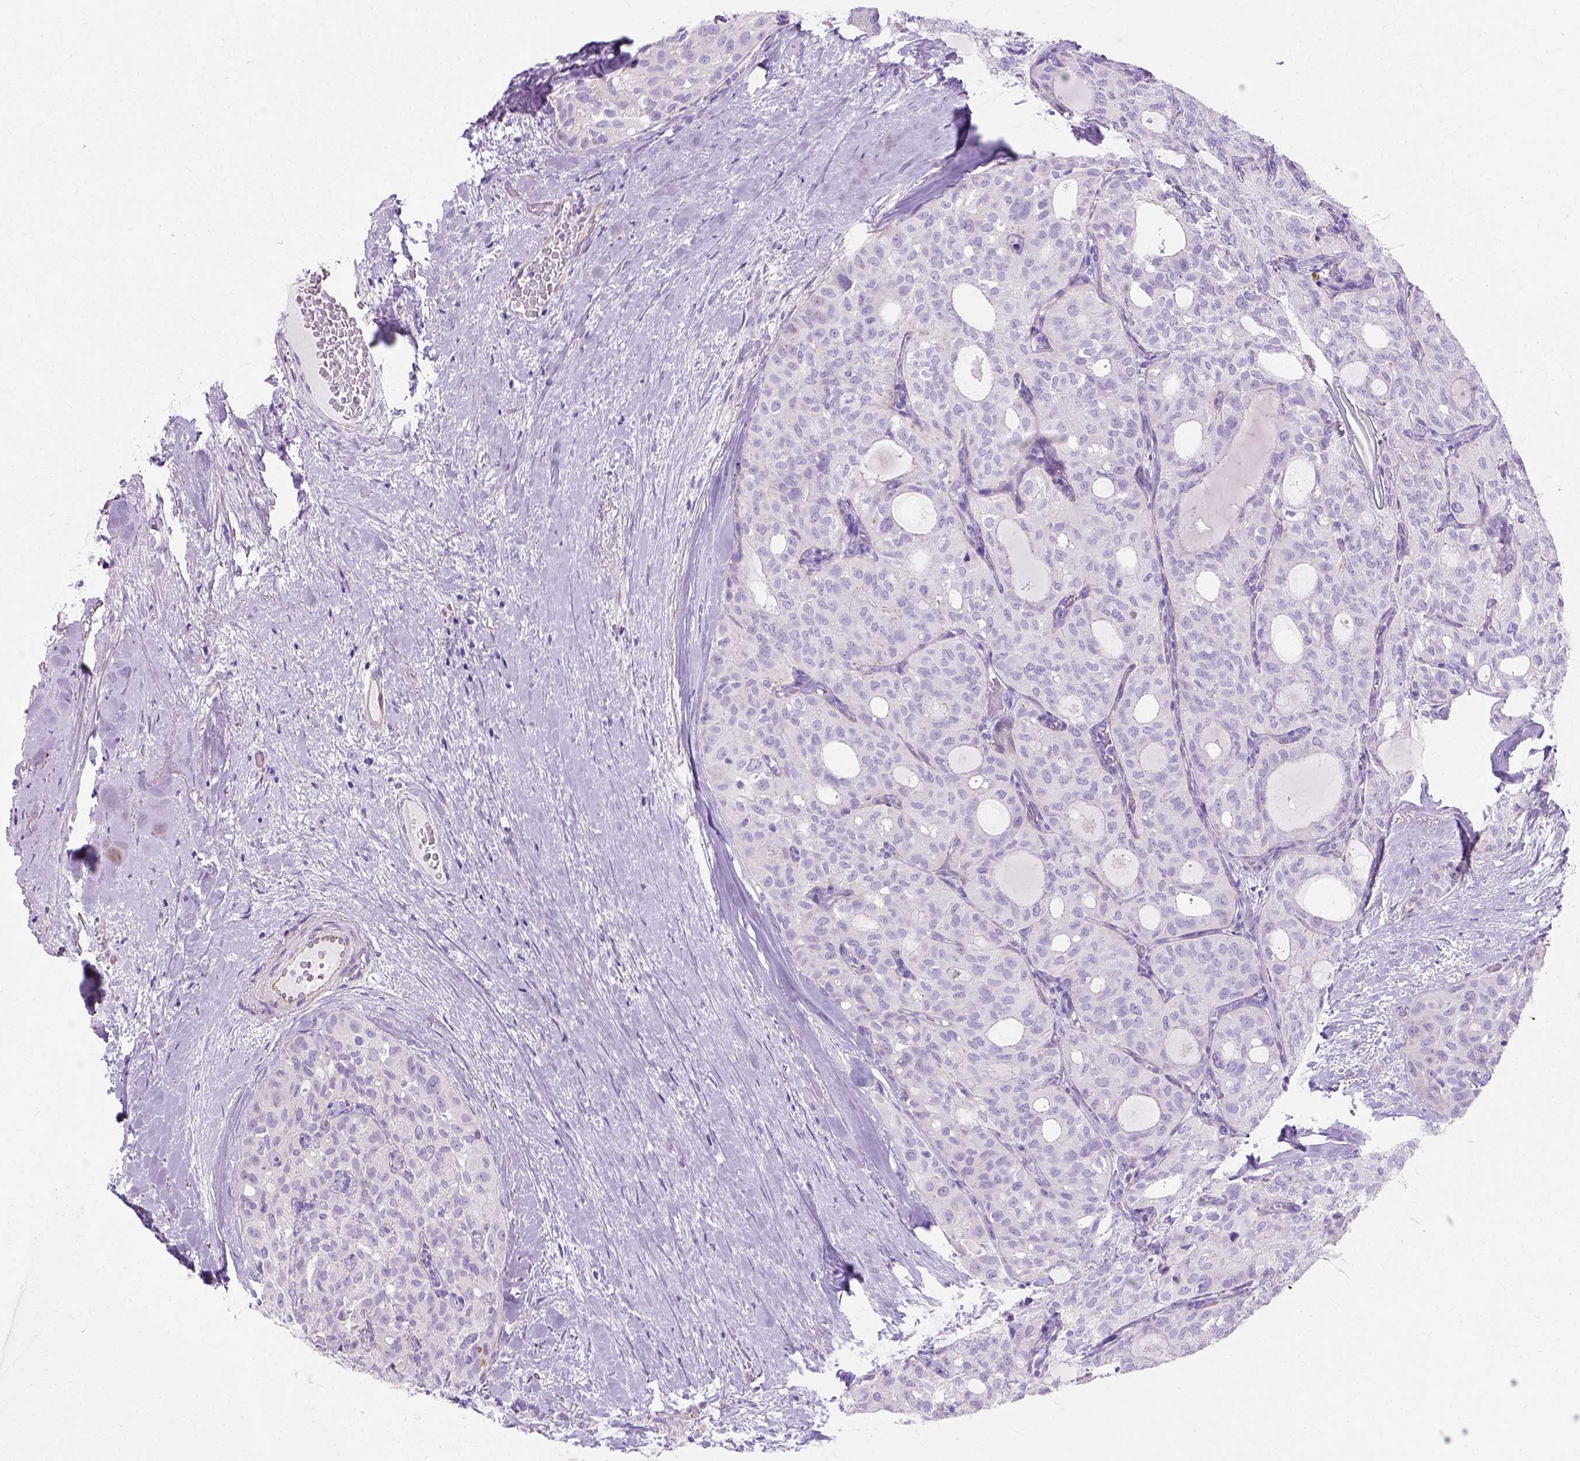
{"staining": {"intensity": "negative", "quantity": "none", "location": "none"}, "tissue": "thyroid cancer", "cell_type": "Tumor cells", "image_type": "cancer", "snomed": [{"axis": "morphology", "description": "Follicular adenoma carcinoma, NOS"}, {"axis": "topography", "description": "Thyroid gland"}], "caption": "Image shows no significant protein staining in tumor cells of thyroid follicular adenoma carcinoma.", "gene": "MYH15", "patient": {"sex": "male", "age": 75}}